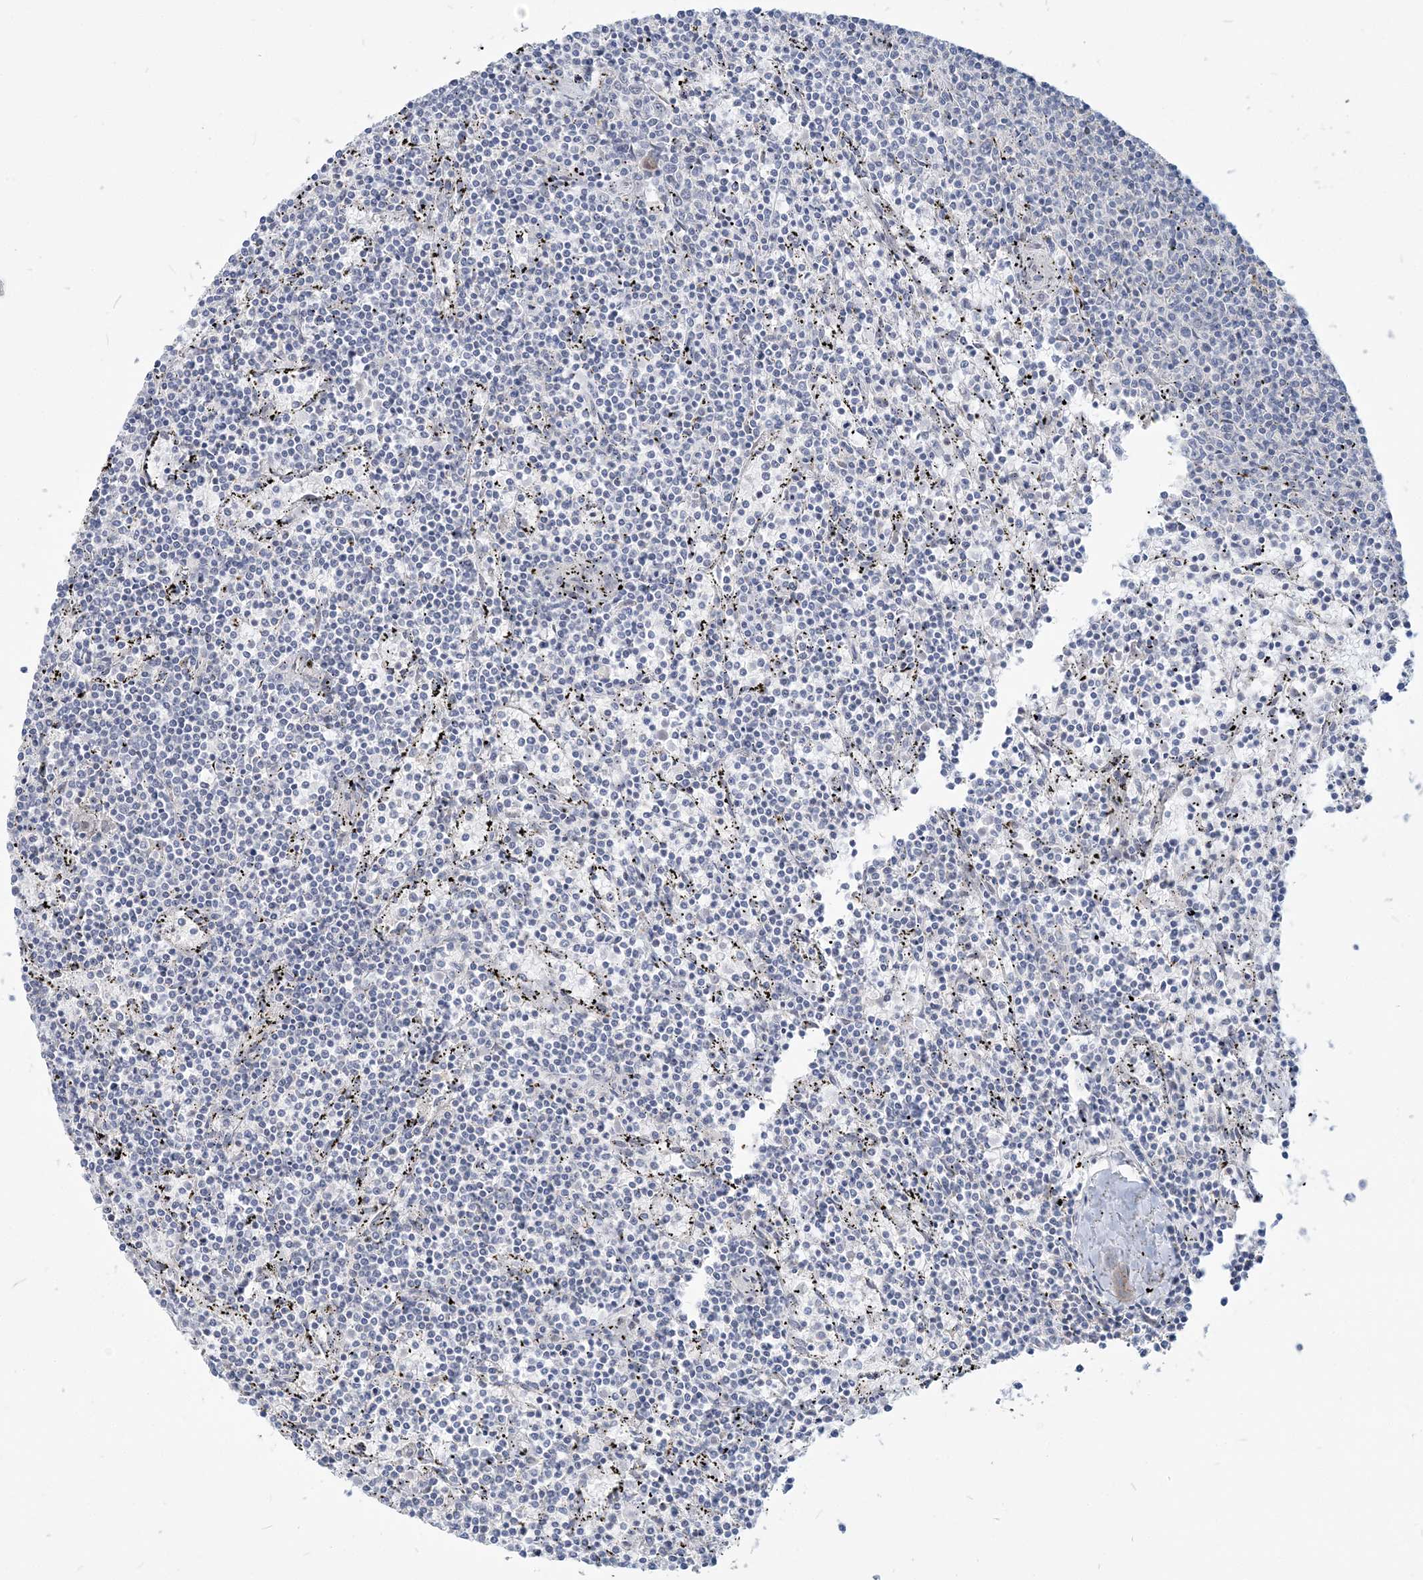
{"staining": {"intensity": "negative", "quantity": "none", "location": "none"}, "tissue": "lymphoma", "cell_type": "Tumor cells", "image_type": "cancer", "snomed": [{"axis": "morphology", "description": "Malignant lymphoma, non-Hodgkin's type, Low grade"}, {"axis": "topography", "description": "Spleen"}], "caption": "An IHC histopathology image of lymphoma is shown. There is no staining in tumor cells of lymphoma.", "gene": "SDAD1", "patient": {"sex": "female", "age": 50}}